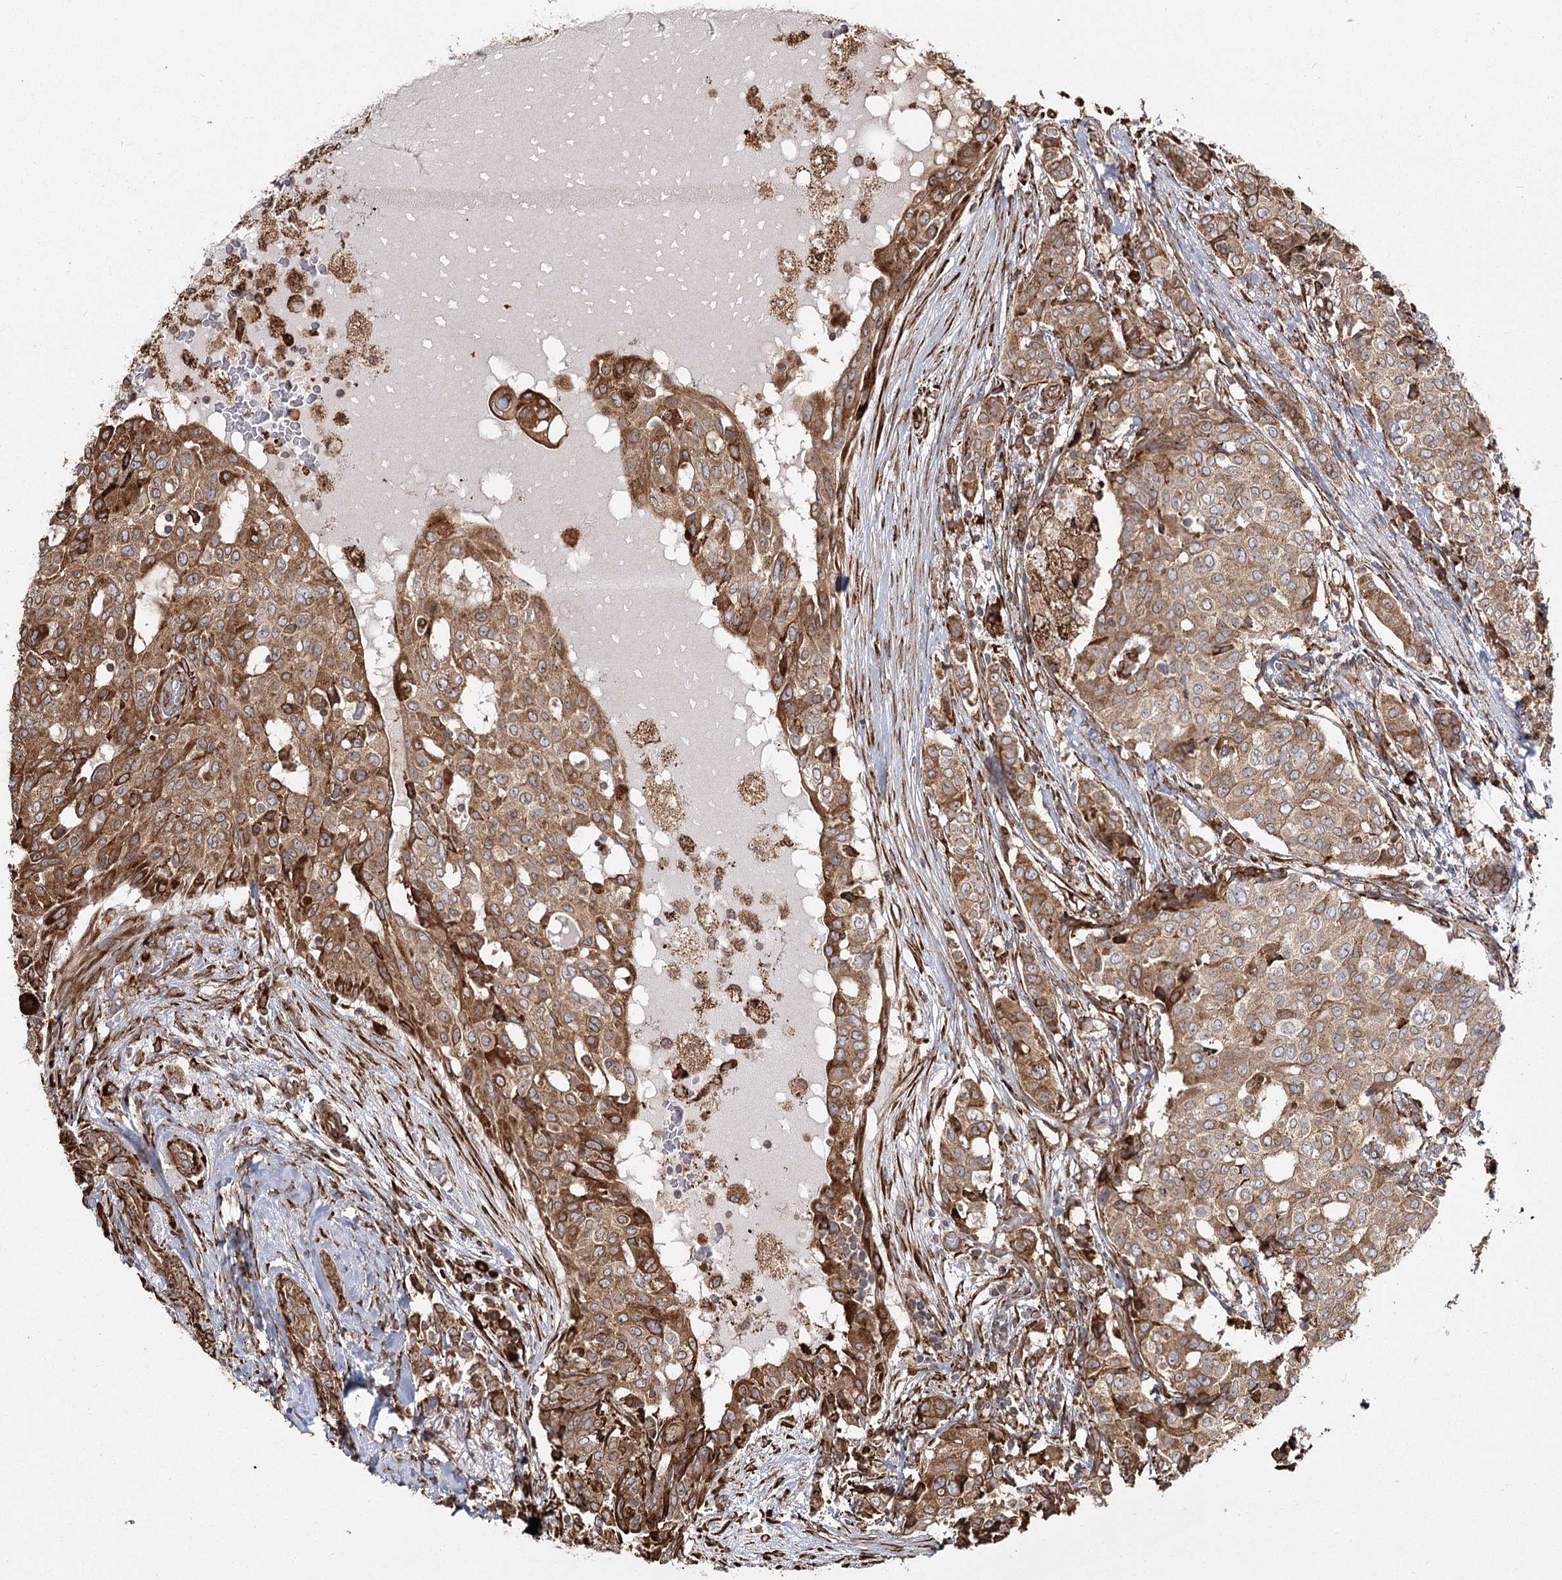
{"staining": {"intensity": "moderate", "quantity": ">75%", "location": "cytoplasmic/membranous"}, "tissue": "breast cancer", "cell_type": "Tumor cells", "image_type": "cancer", "snomed": [{"axis": "morphology", "description": "Lobular carcinoma"}, {"axis": "topography", "description": "Breast"}], "caption": "Immunohistochemical staining of breast cancer reveals moderate cytoplasmic/membranous protein positivity in approximately >75% of tumor cells.", "gene": "FAM13A", "patient": {"sex": "female", "age": 51}}